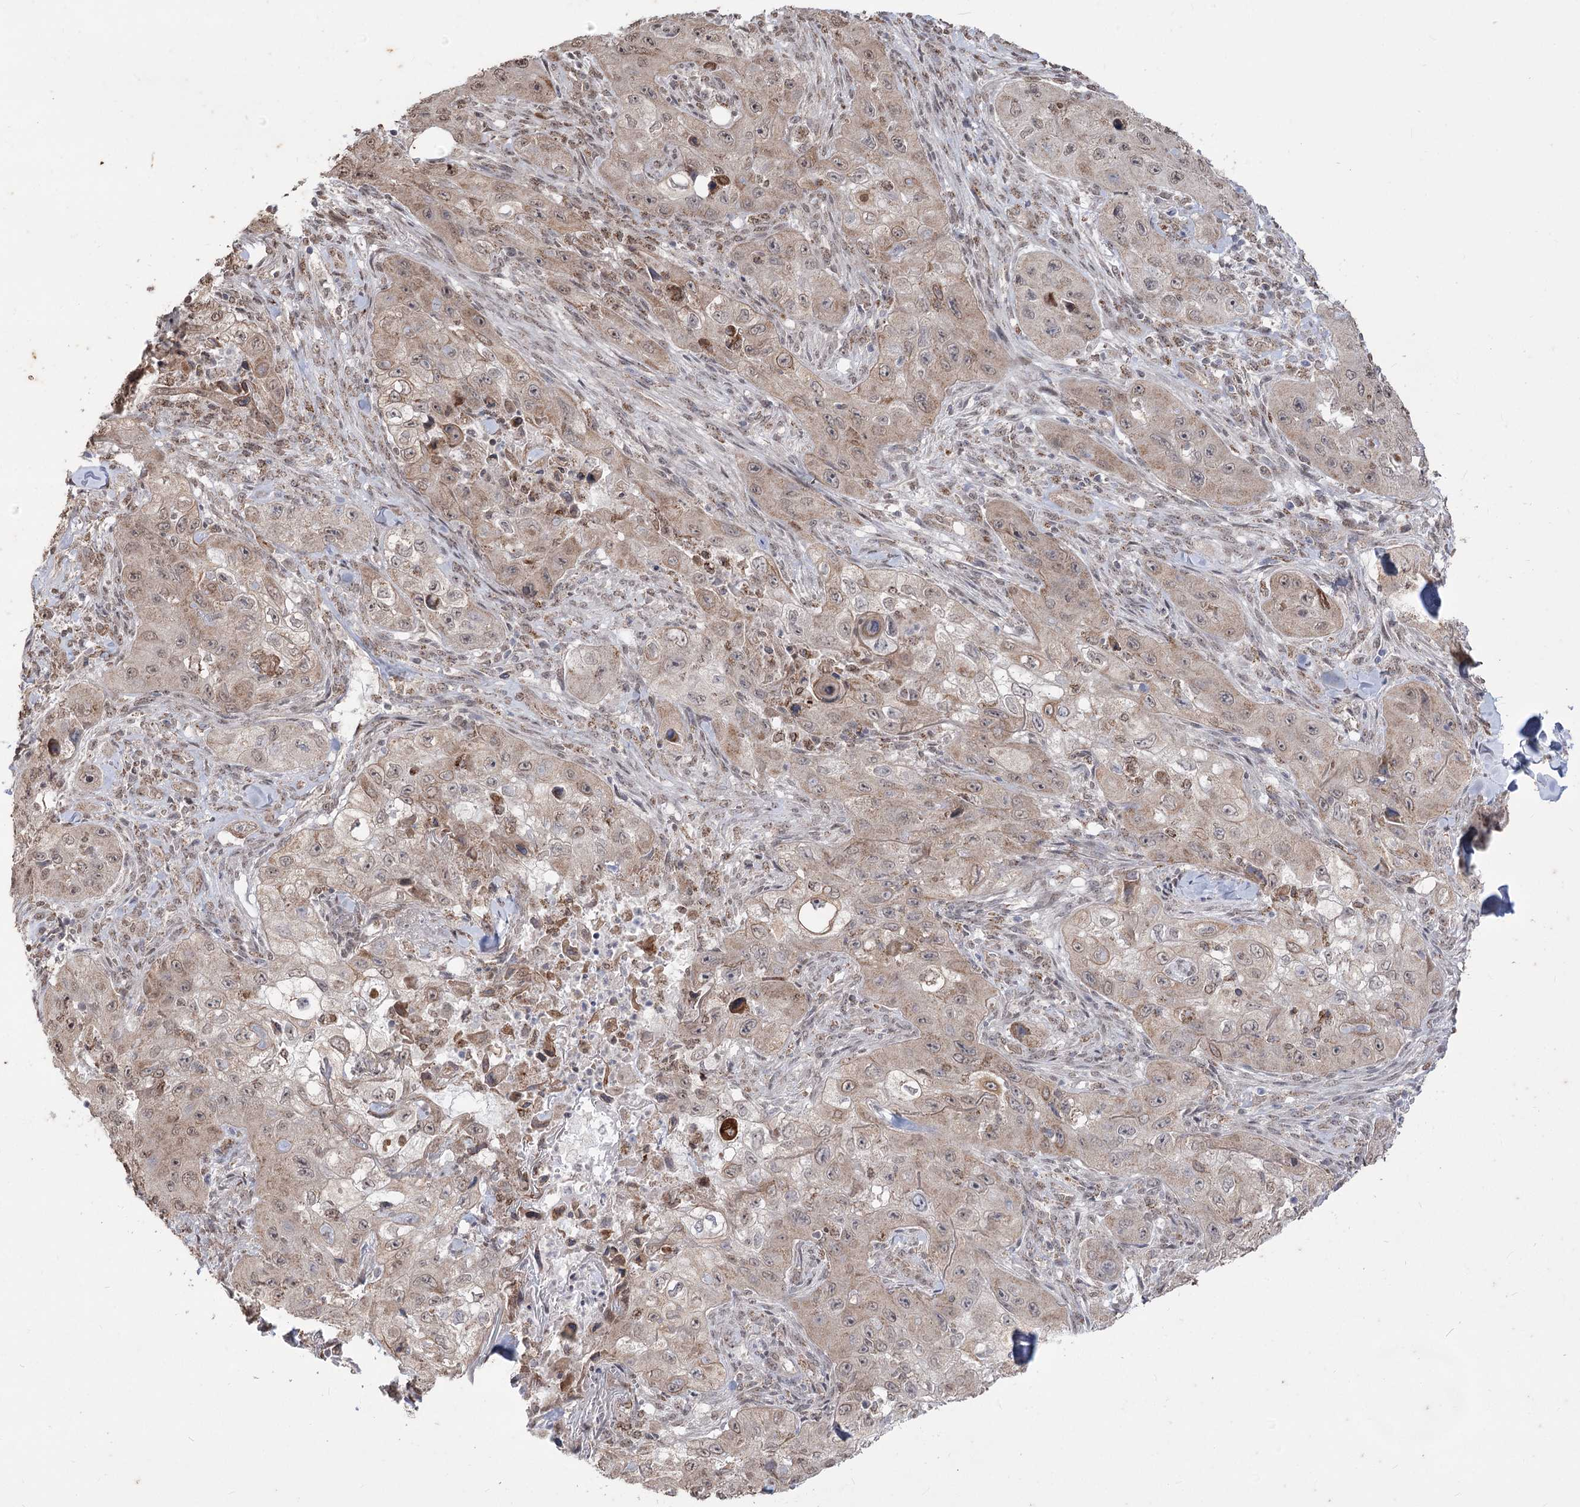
{"staining": {"intensity": "weak", "quantity": ">75%", "location": "cytoplasmic/membranous,nuclear"}, "tissue": "skin cancer", "cell_type": "Tumor cells", "image_type": "cancer", "snomed": [{"axis": "morphology", "description": "Squamous cell carcinoma, NOS"}, {"axis": "topography", "description": "Skin"}, {"axis": "topography", "description": "Subcutis"}], "caption": "This image reveals squamous cell carcinoma (skin) stained with immunohistochemistry to label a protein in brown. The cytoplasmic/membranous and nuclear of tumor cells show weak positivity for the protein. Nuclei are counter-stained blue.", "gene": "ZSCAN23", "patient": {"sex": "male", "age": 73}}